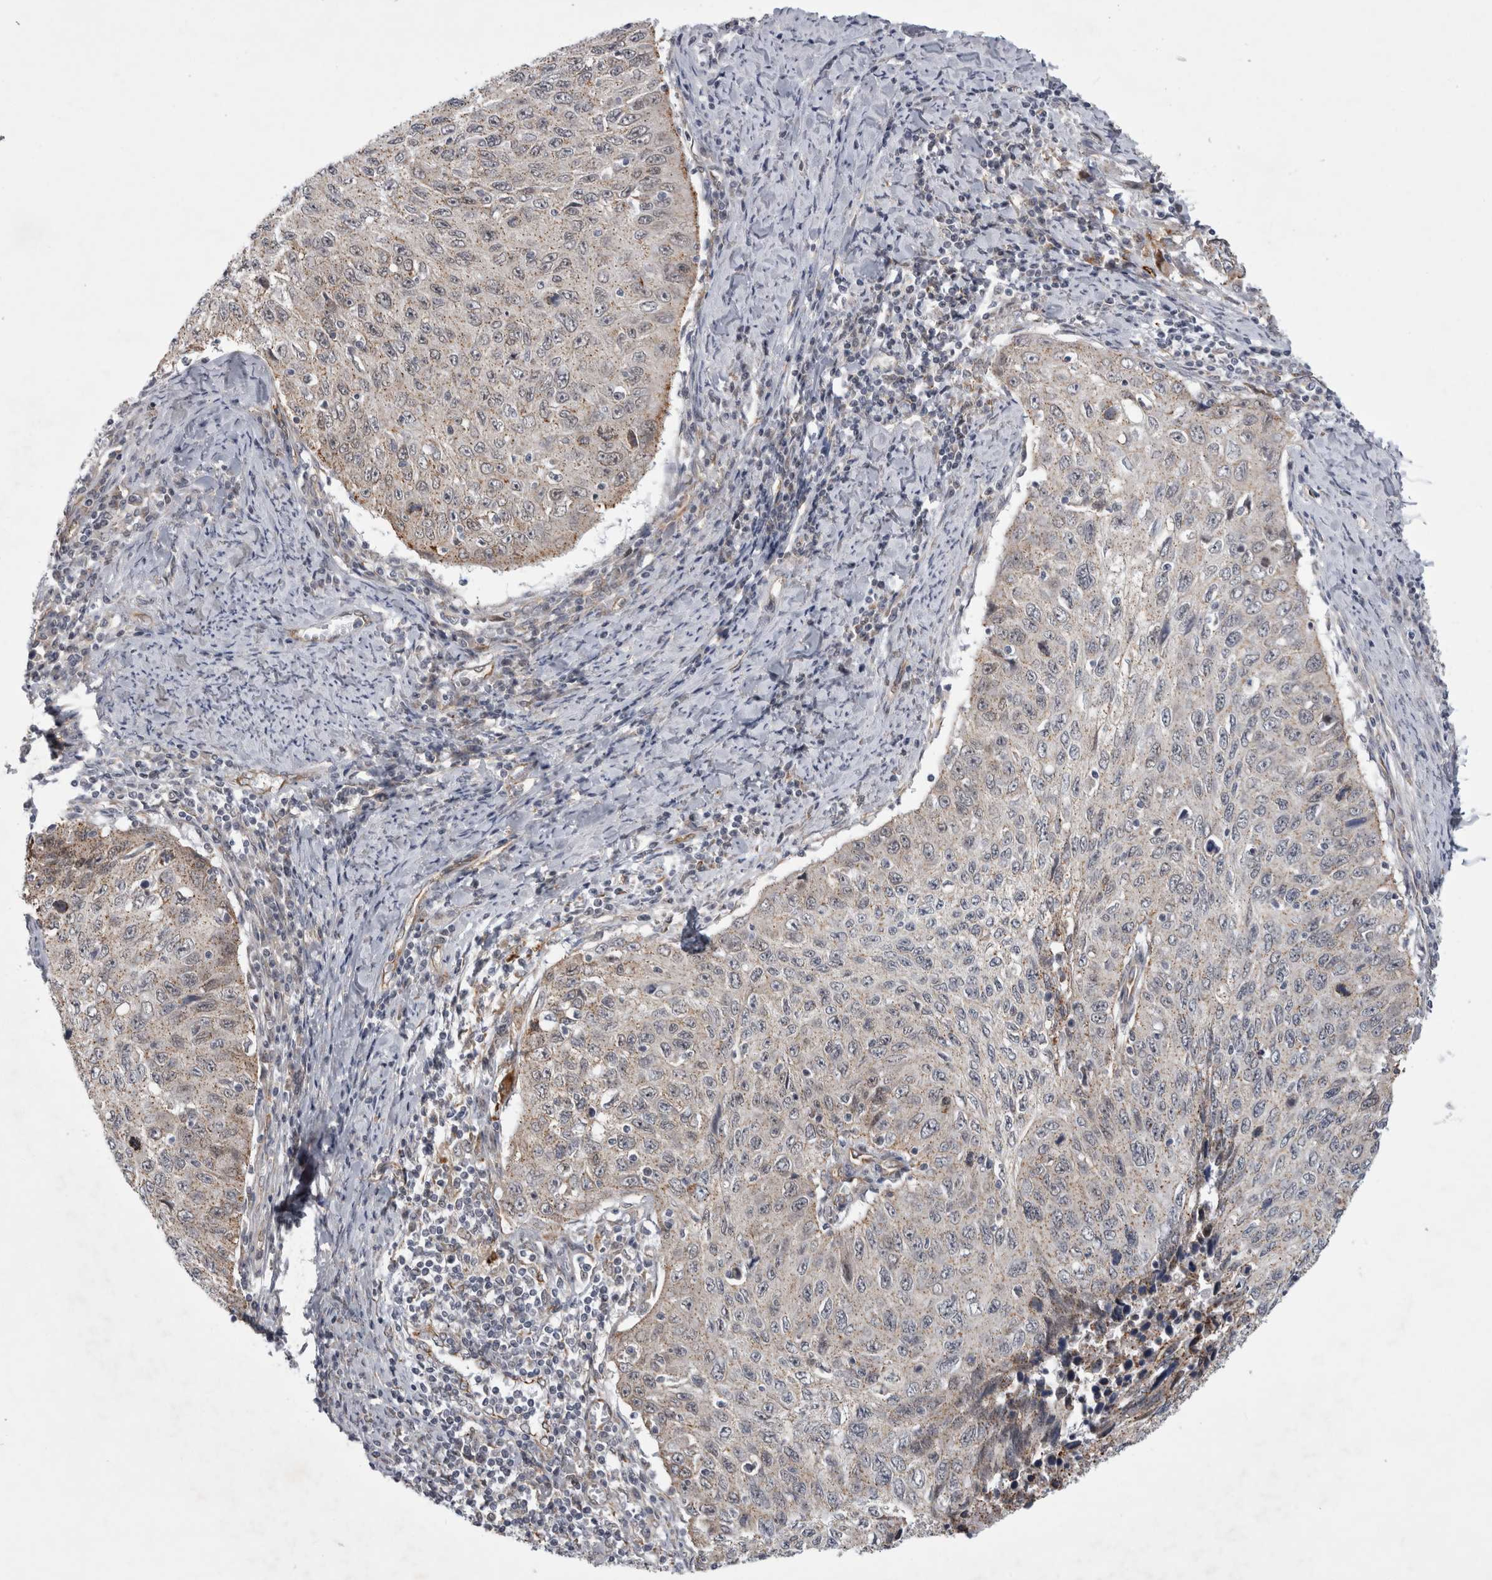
{"staining": {"intensity": "weak", "quantity": "25%-75%", "location": "cytoplasmic/membranous"}, "tissue": "cervical cancer", "cell_type": "Tumor cells", "image_type": "cancer", "snomed": [{"axis": "morphology", "description": "Squamous cell carcinoma, NOS"}, {"axis": "topography", "description": "Cervix"}], "caption": "Brown immunohistochemical staining in human cervical squamous cell carcinoma displays weak cytoplasmic/membranous positivity in approximately 25%-75% of tumor cells.", "gene": "PARP11", "patient": {"sex": "female", "age": 53}}